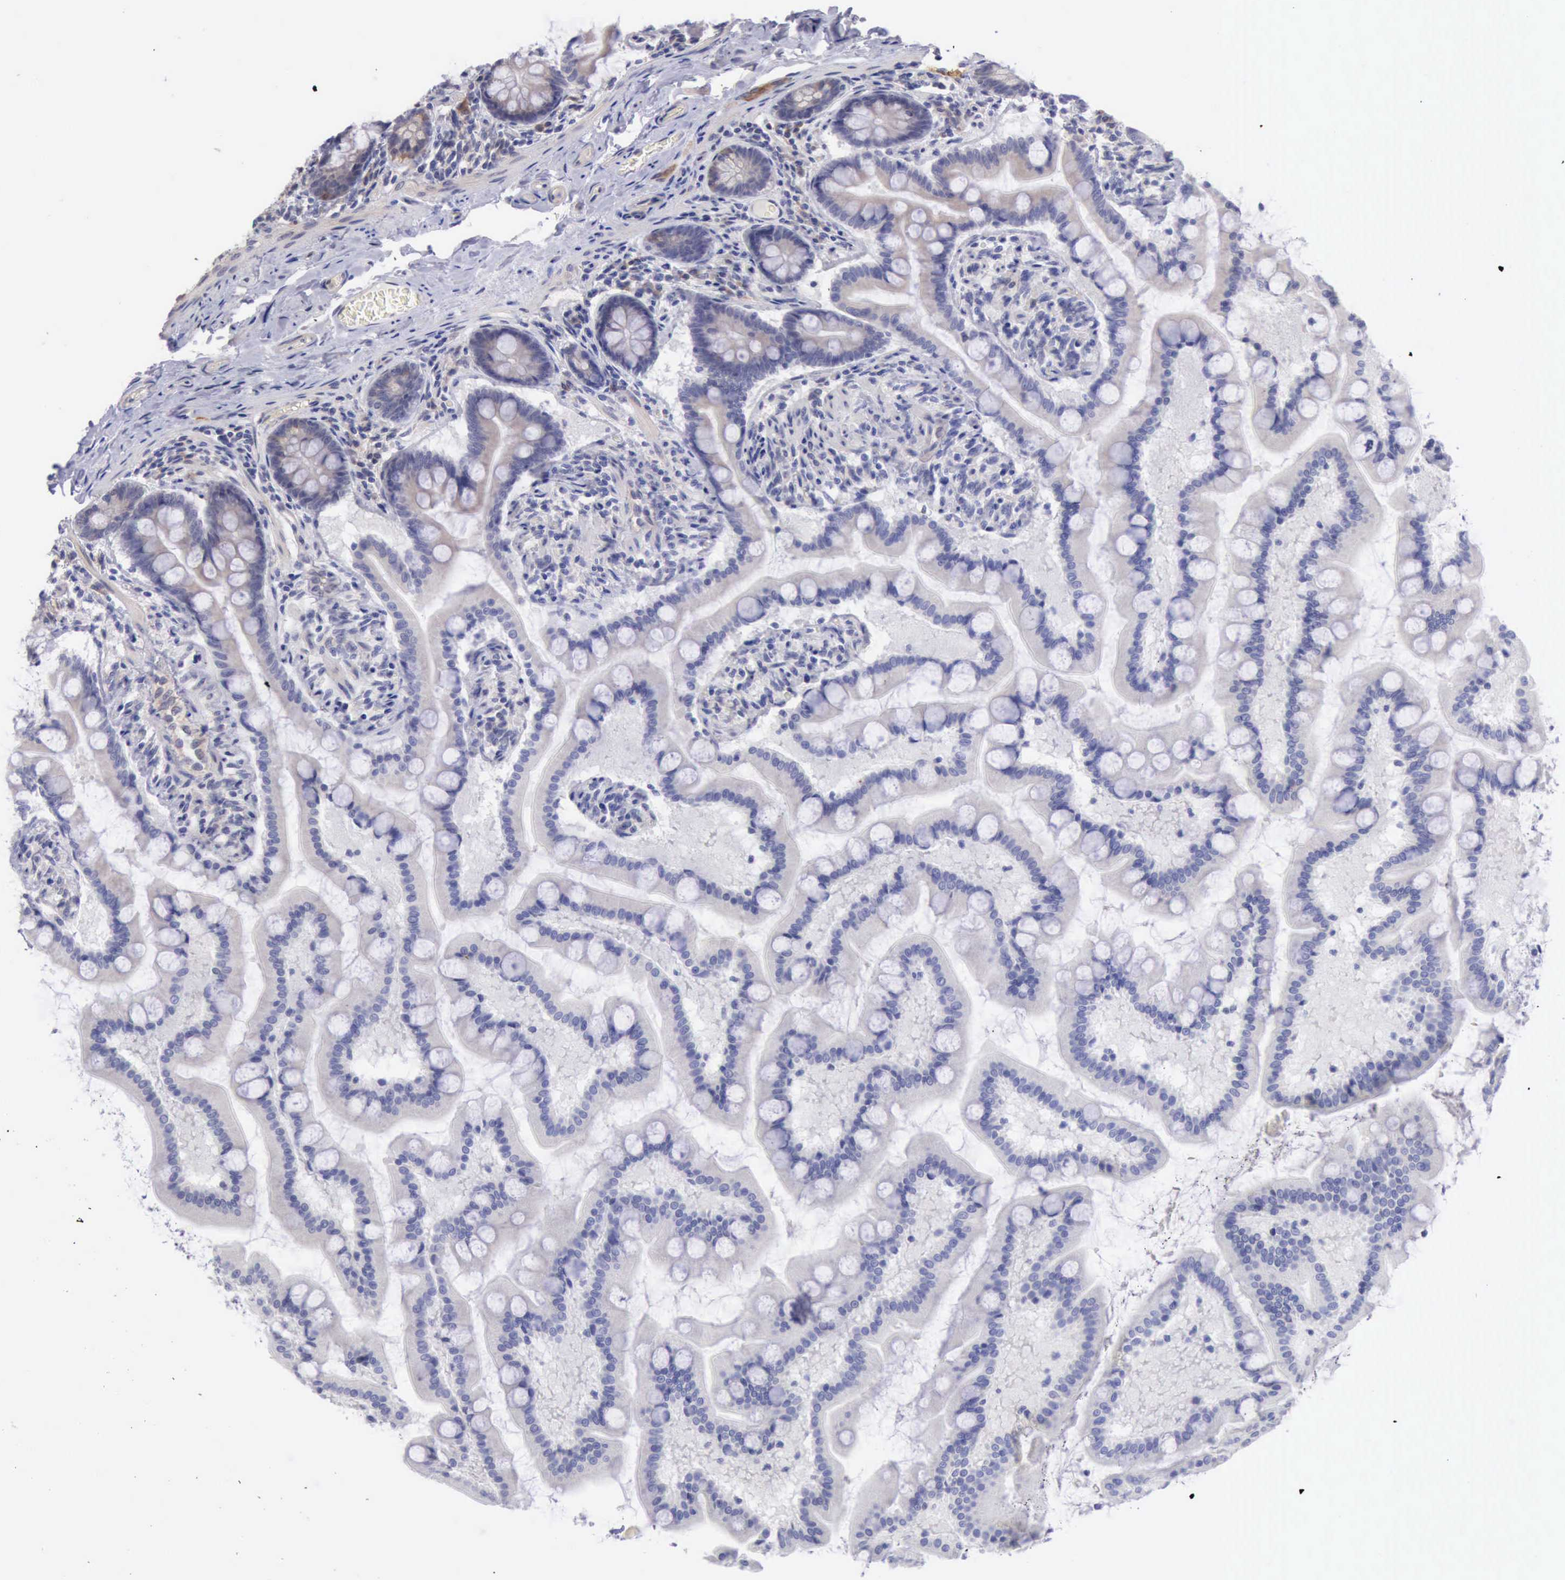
{"staining": {"intensity": "weak", "quantity": "<25%", "location": "cytoplasmic/membranous"}, "tissue": "small intestine", "cell_type": "Glandular cells", "image_type": "normal", "snomed": [{"axis": "morphology", "description": "Normal tissue, NOS"}, {"axis": "topography", "description": "Small intestine"}], "caption": "Normal small intestine was stained to show a protein in brown. There is no significant positivity in glandular cells. Brightfield microscopy of IHC stained with DAB (brown) and hematoxylin (blue), captured at high magnification.", "gene": "DNAJB7", "patient": {"sex": "male", "age": 41}}